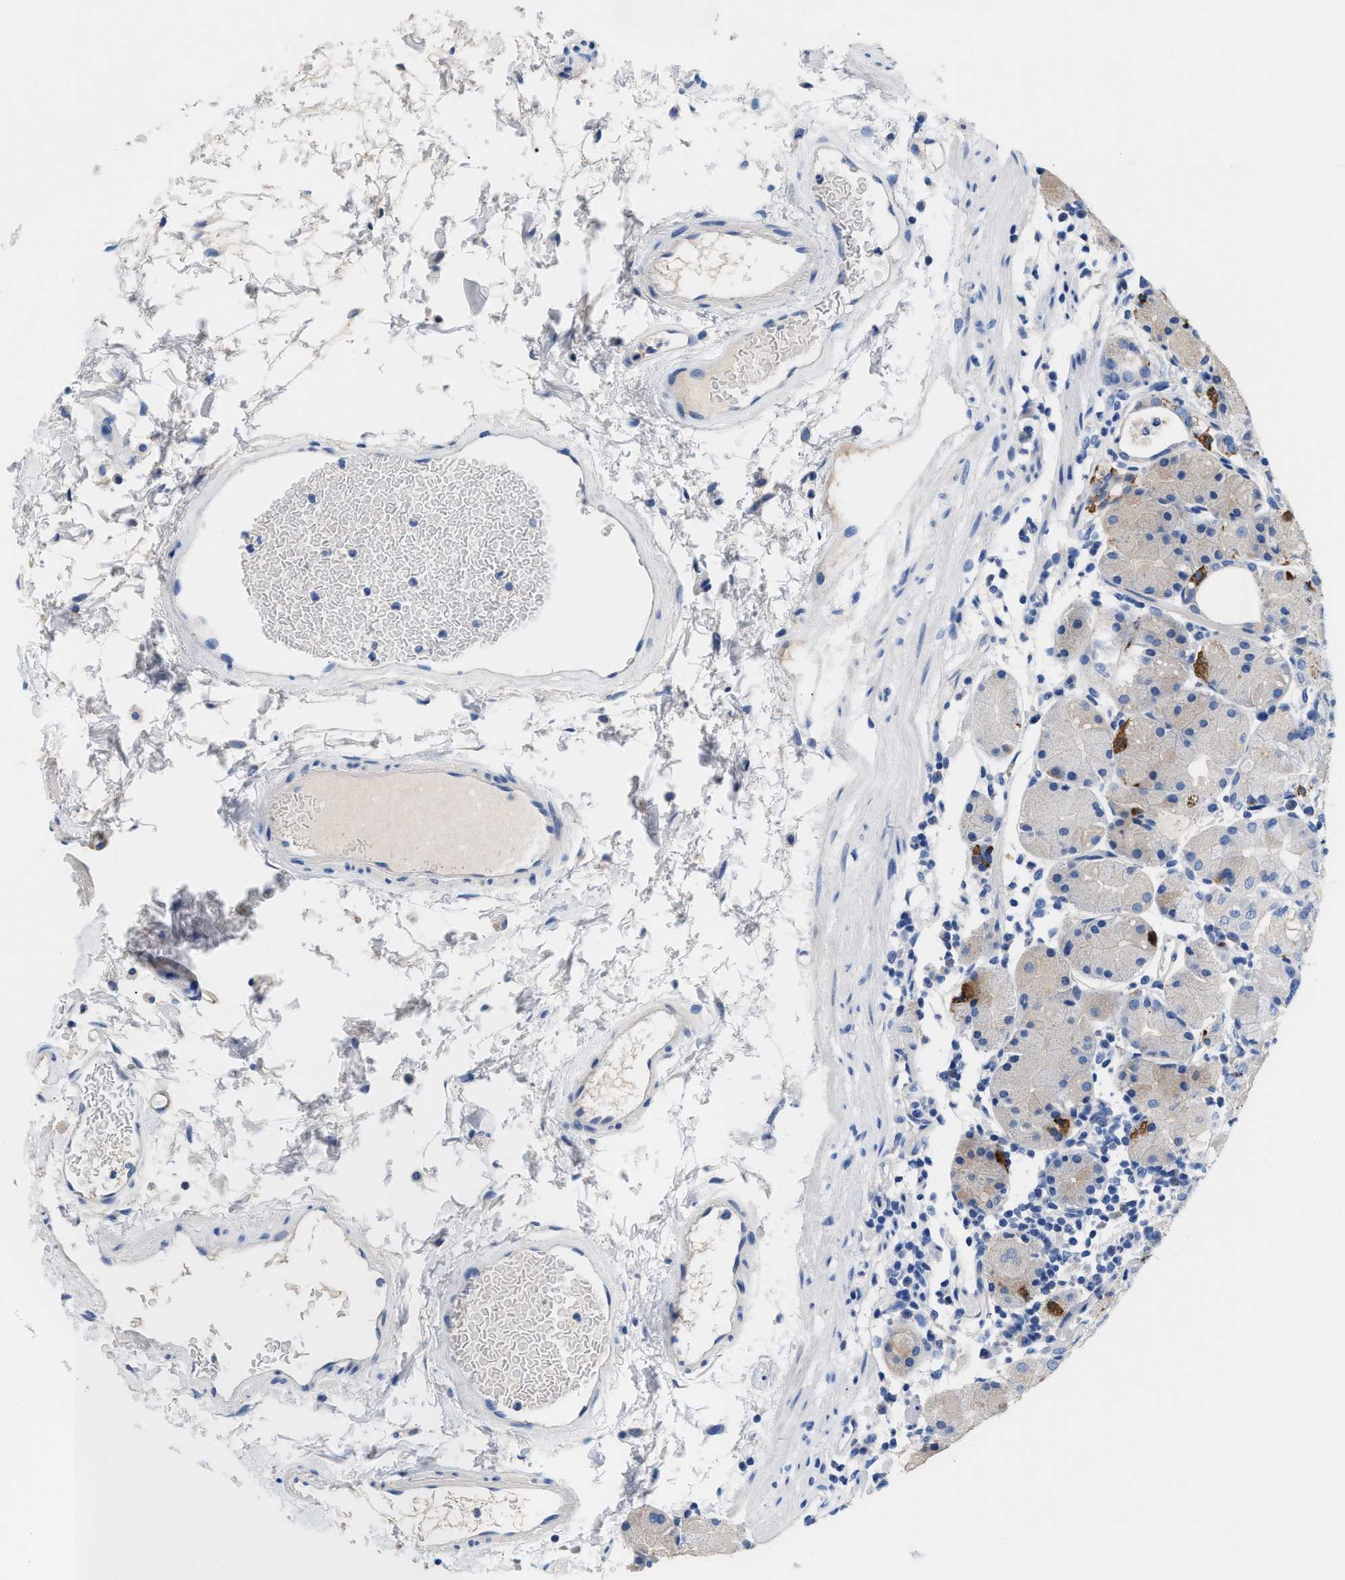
{"staining": {"intensity": "strong", "quantity": "<25%", "location": "cytoplasmic/membranous"}, "tissue": "stomach", "cell_type": "Glandular cells", "image_type": "normal", "snomed": [{"axis": "morphology", "description": "Normal tissue, NOS"}, {"axis": "topography", "description": "Stomach"}, {"axis": "topography", "description": "Stomach, lower"}], "caption": "A histopathology image of stomach stained for a protein exhibits strong cytoplasmic/membranous brown staining in glandular cells. Nuclei are stained in blue.", "gene": "SLFN13", "patient": {"sex": "female", "age": 75}}